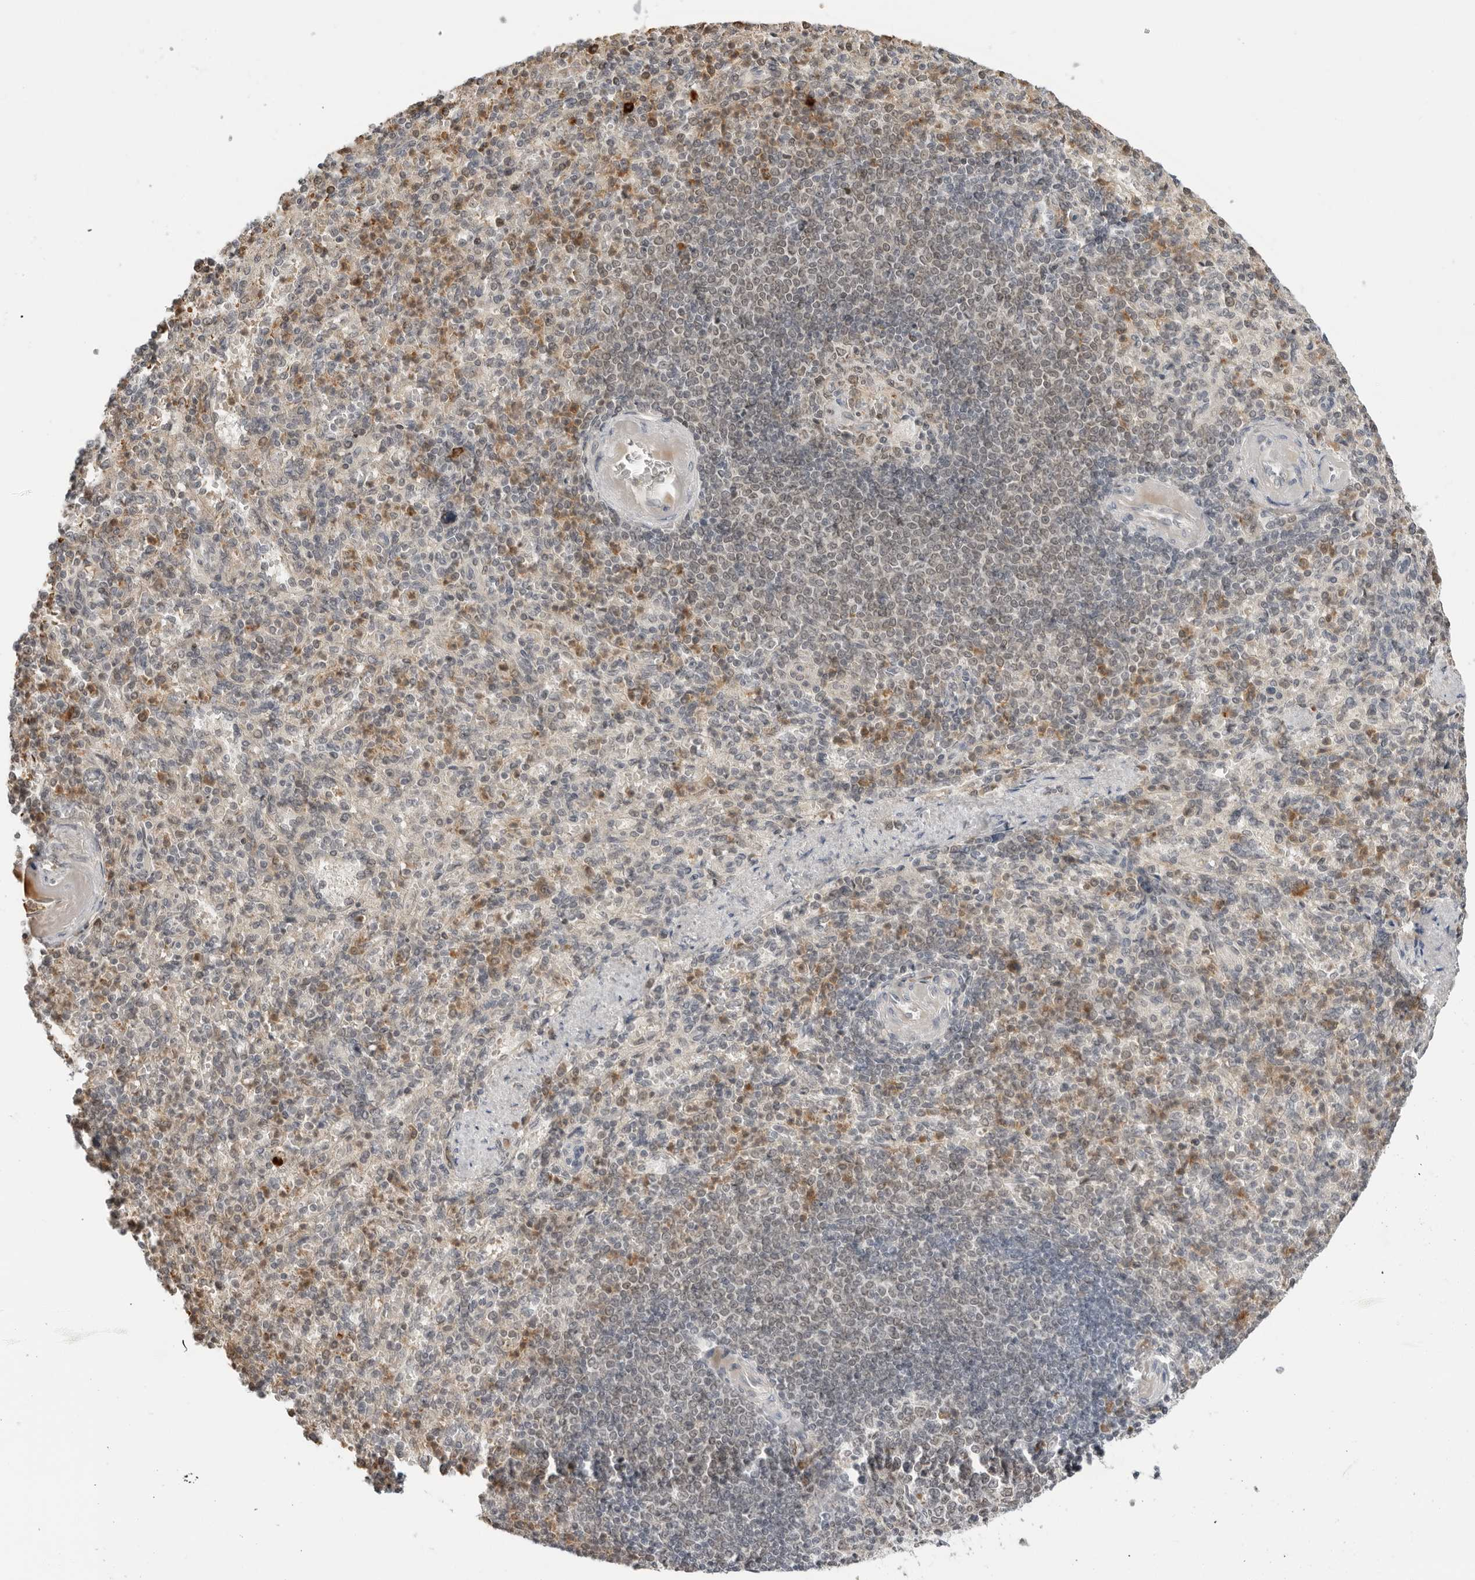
{"staining": {"intensity": "moderate", "quantity": "25%-75%", "location": "cytoplasmic/membranous"}, "tissue": "spleen", "cell_type": "Cells in red pulp", "image_type": "normal", "snomed": [{"axis": "morphology", "description": "Normal tissue, NOS"}, {"axis": "topography", "description": "Spleen"}], "caption": "There is medium levels of moderate cytoplasmic/membranous expression in cells in red pulp of normal spleen, as demonstrated by immunohistochemical staining (brown color).", "gene": "SUGCT", "patient": {"sex": "female", "age": 74}}